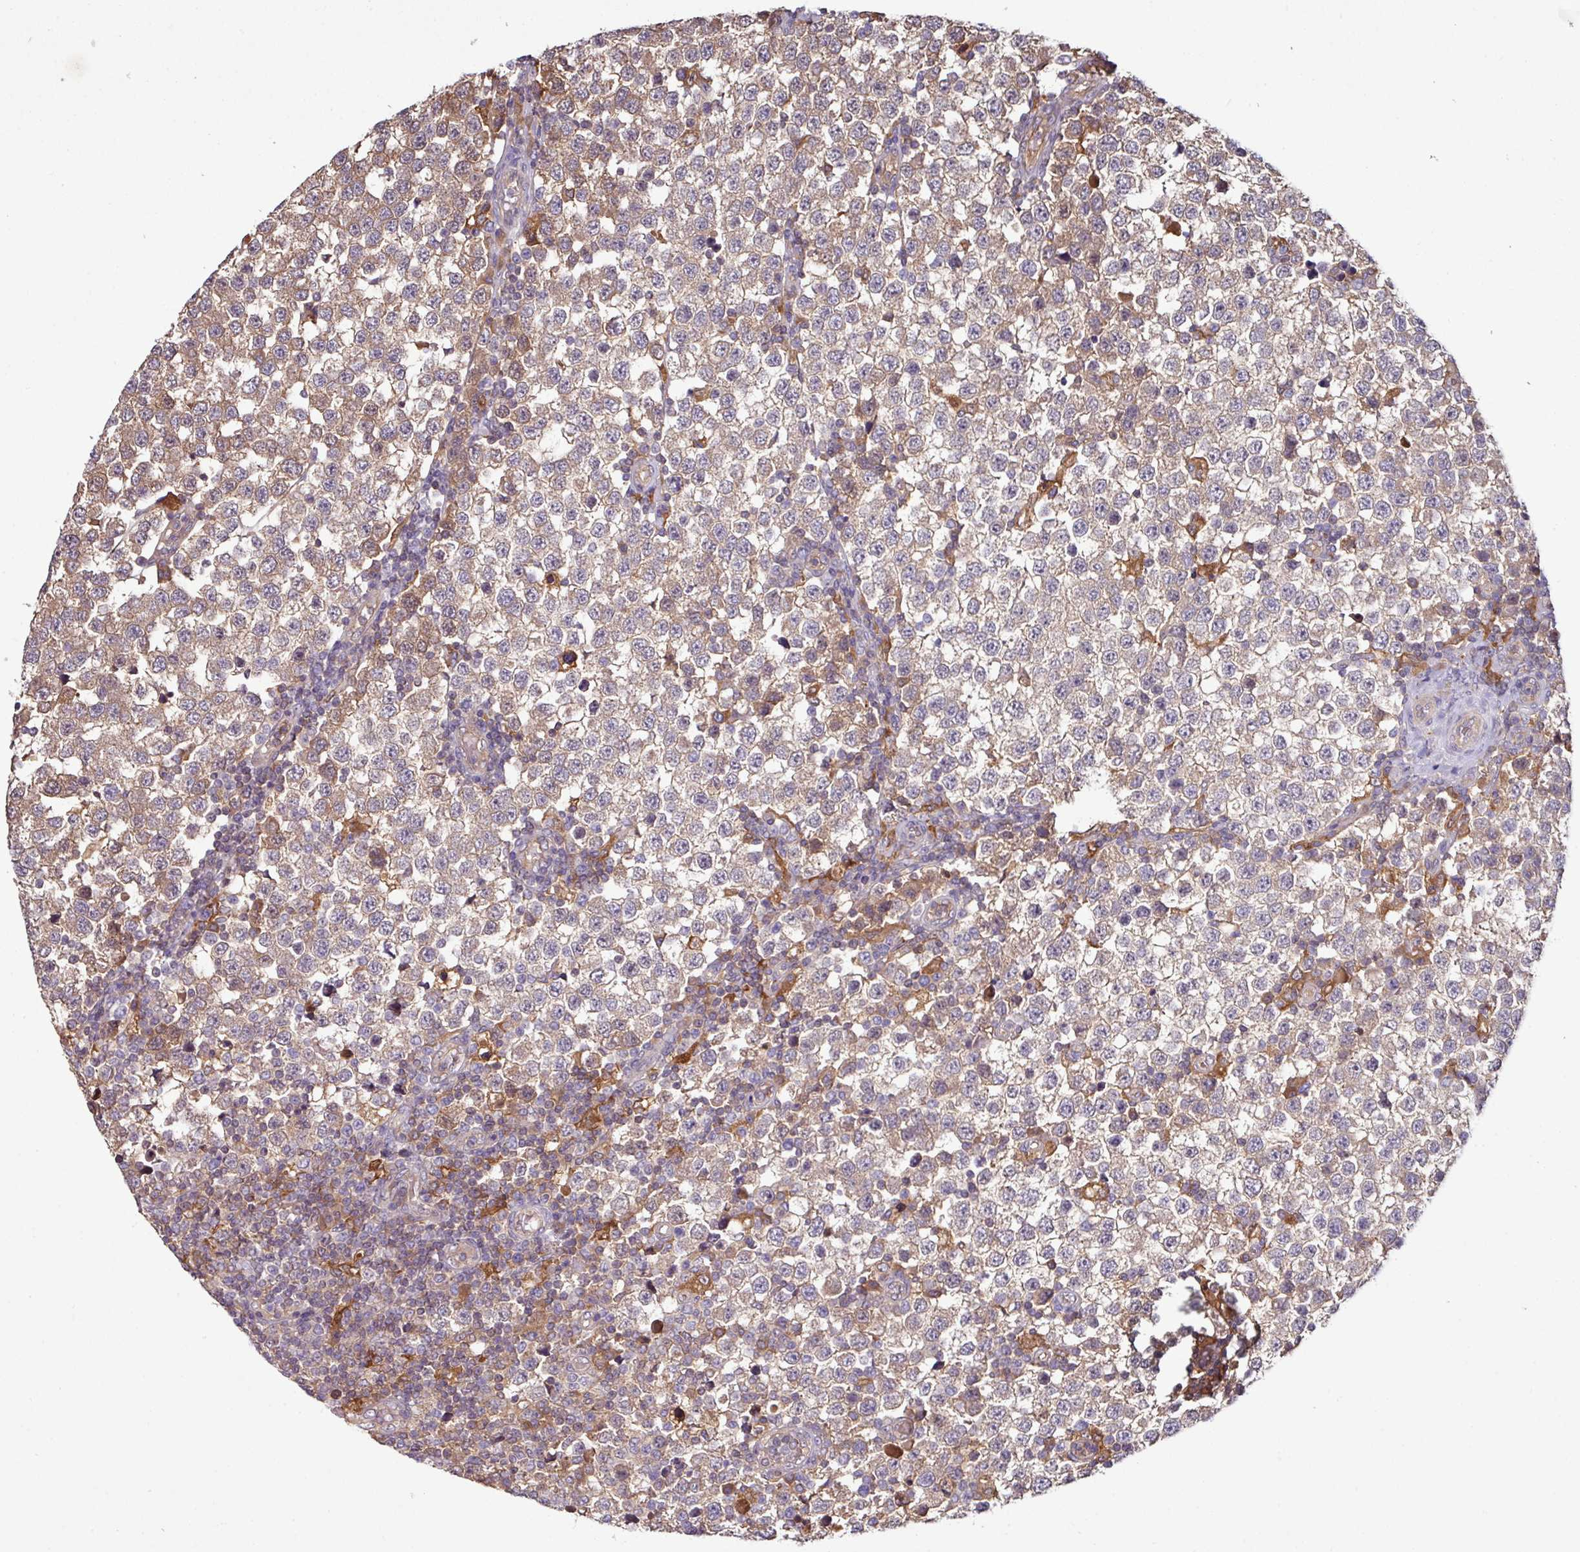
{"staining": {"intensity": "weak", "quantity": "25%-75%", "location": "cytoplasmic/membranous"}, "tissue": "testis cancer", "cell_type": "Tumor cells", "image_type": "cancer", "snomed": [{"axis": "morphology", "description": "Seminoma, NOS"}, {"axis": "topography", "description": "Testis"}], "caption": "Human testis cancer (seminoma) stained with a brown dye shows weak cytoplasmic/membranous positive positivity in about 25%-75% of tumor cells.", "gene": "GNPDA1", "patient": {"sex": "male", "age": 34}}